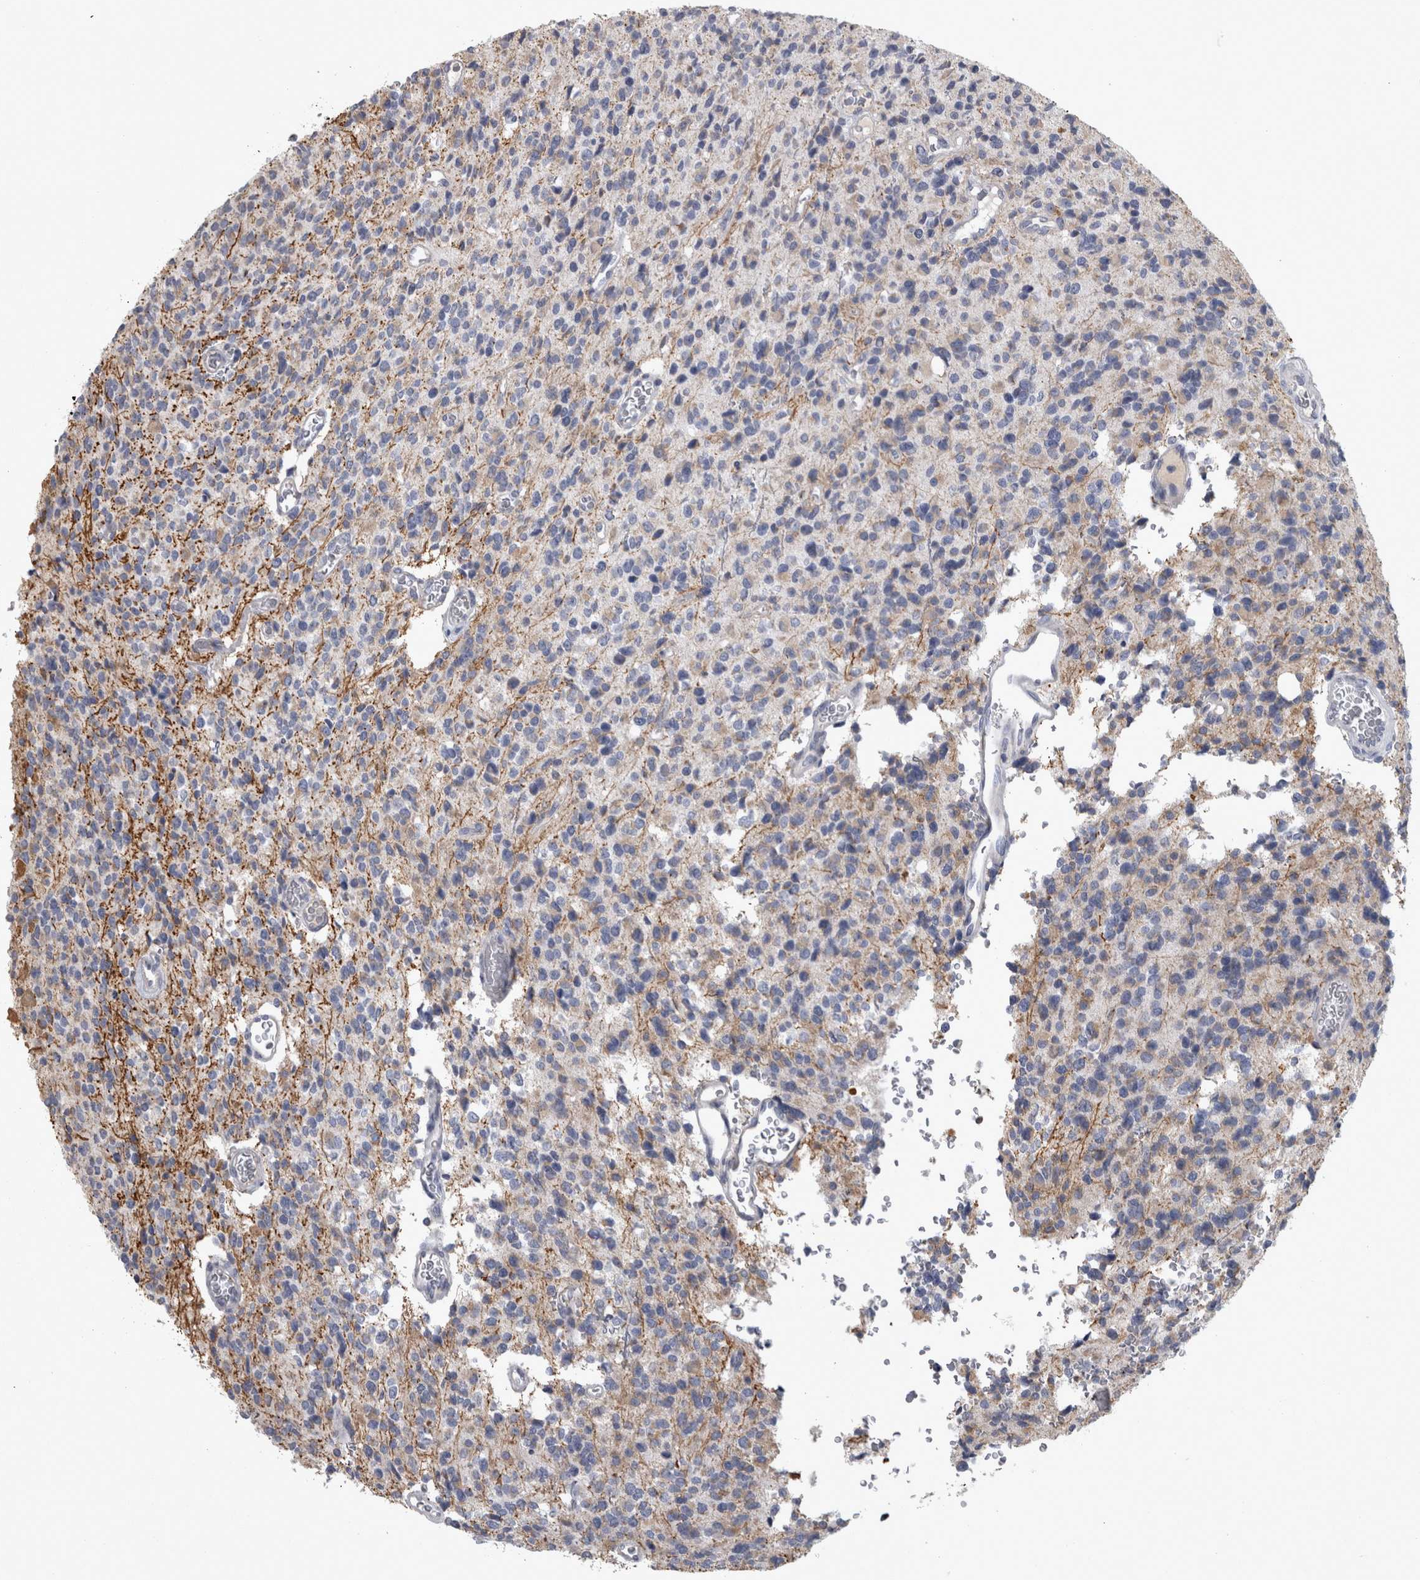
{"staining": {"intensity": "negative", "quantity": "none", "location": "none"}, "tissue": "glioma", "cell_type": "Tumor cells", "image_type": "cancer", "snomed": [{"axis": "morphology", "description": "Glioma, malignant, High grade"}, {"axis": "topography", "description": "Brain"}], "caption": "Immunohistochemistry micrograph of human glioma stained for a protein (brown), which shows no expression in tumor cells. The staining is performed using DAB (3,3'-diaminobenzidine) brown chromogen with nuclei counter-stained in using hematoxylin.", "gene": "DBT", "patient": {"sex": "male", "age": 34}}